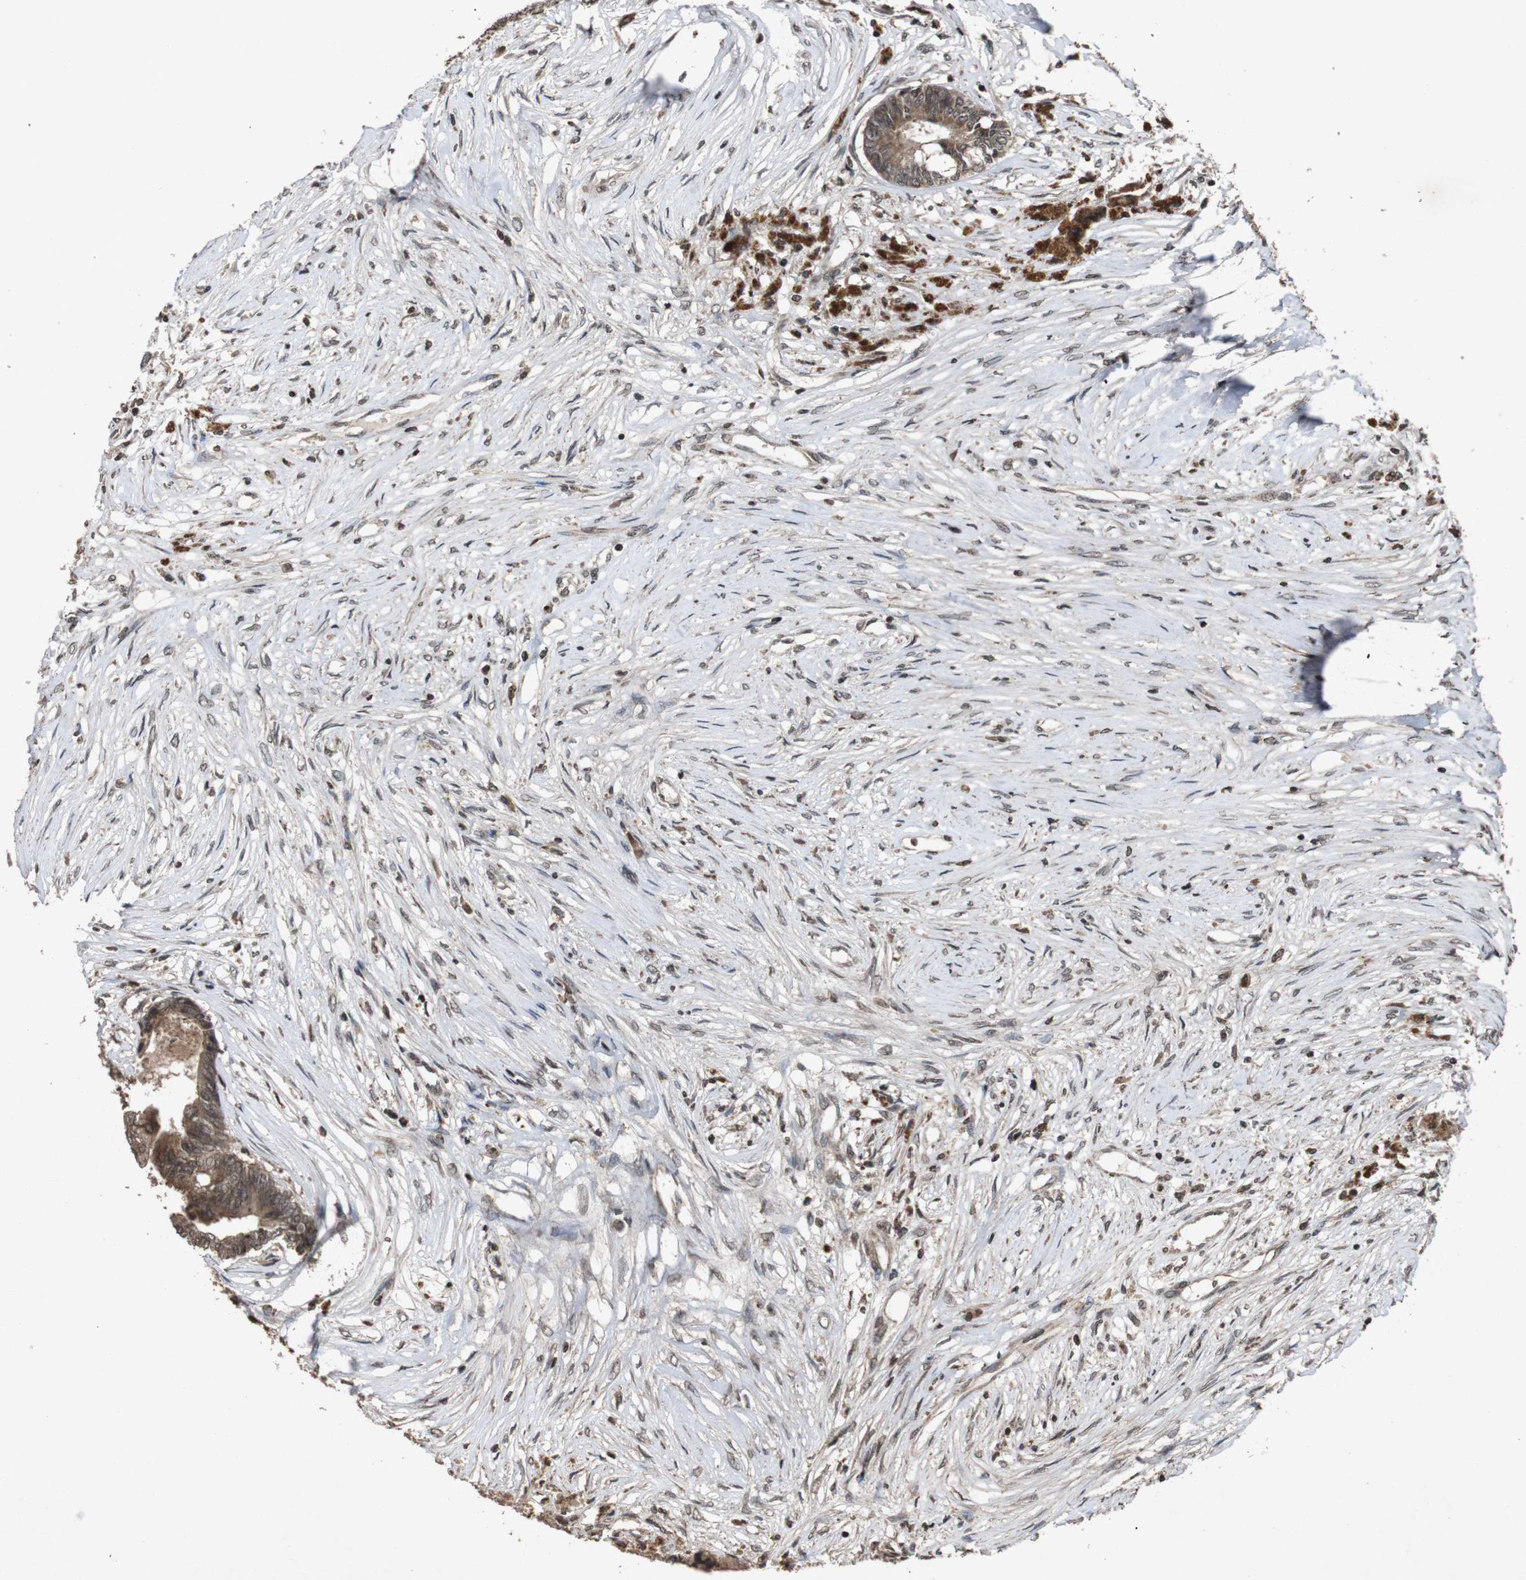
{"staining": {"intensity": "moderate", "quantity": ">75%", "location": "cytoplasmic/membranous,nuclear"}, "tissue": "colorectal cancer", "cell_type": "Tumor cells", "image_type": "cancer", "snomed": [{"axis": "morphology", "description": "Adenocarcinoma, NOS"}, {"axis": "topography", "description": "Rectum"}], "caption": "Immunohistochemical staining of human colorectal cancer (adenocarcinoma) demonstrates medium levels of moderate cytoplasmic/membranous and nuclear protein expression in approximately >75% of tumor cells. (DAB = brown stain, brightfield microscopy at high magnification).", "gene": "SORL1", "patient": {"sex": "male", "age": 63}}